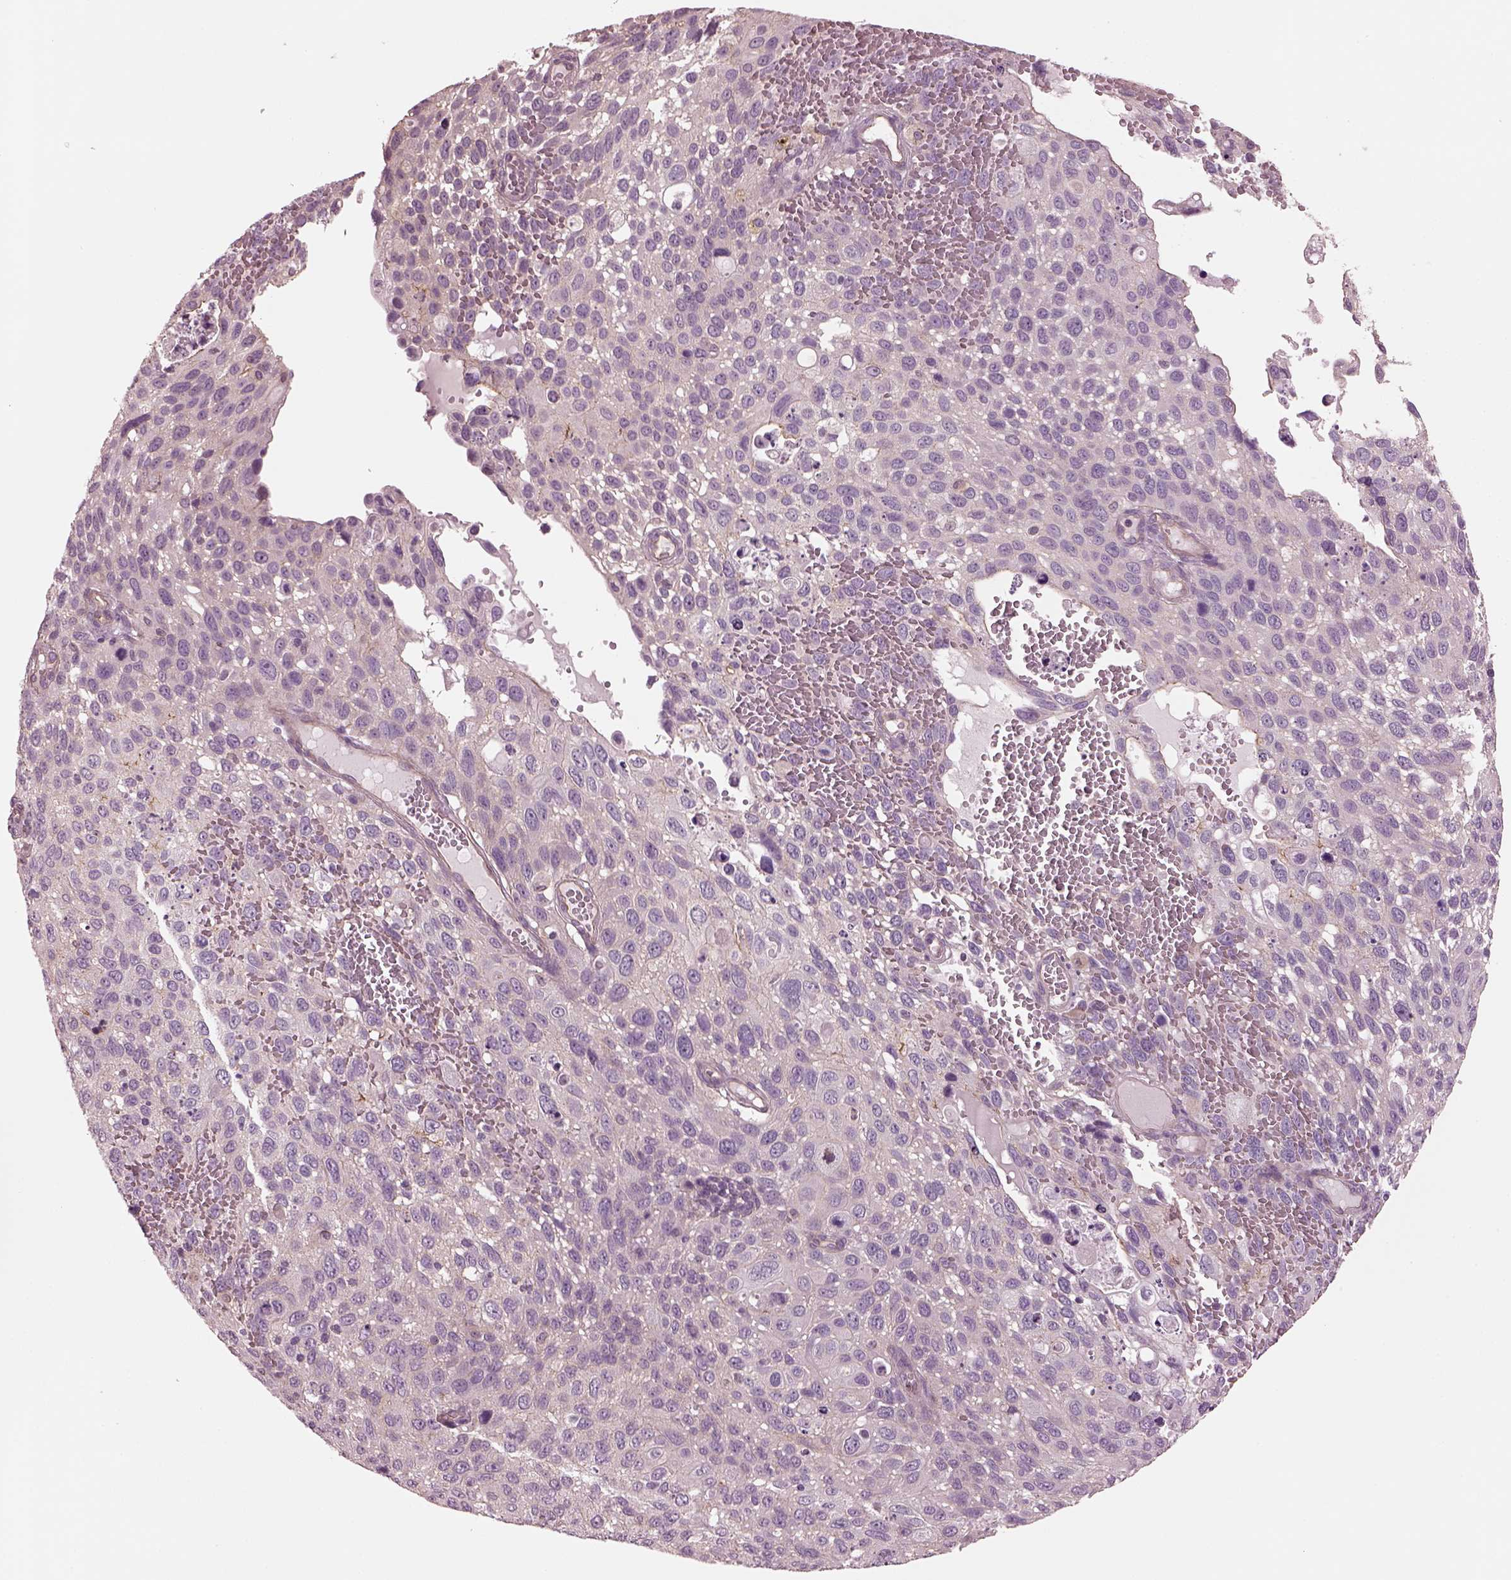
{"staining": {"intensity": "negative", "quantity": "none", "location": "none"}, "tissue": "cervical cancer", "cell_type": "Tumor cells", "image_type": "cancer", "snomed": [{"axis": "morphology", "description": "Squamous cell carcinoma, NOS"}, {"axis": "topography", "description": "Cervix"}], "caption": "A high-resolution histopathology image shows immunohistochemistry staining of cervical squamous cell carcinoma, which demonstrates no significant staining in tumor cells. The staining was performed using DAB (3,3'-diaminobenzidine) to visualize the protein expression in brown, while the nuclei were stained in blue with hematoxylin (Magnification: 20x).", "gene": "ODAD1", "patient": {"sex": "female", "age": 70}}